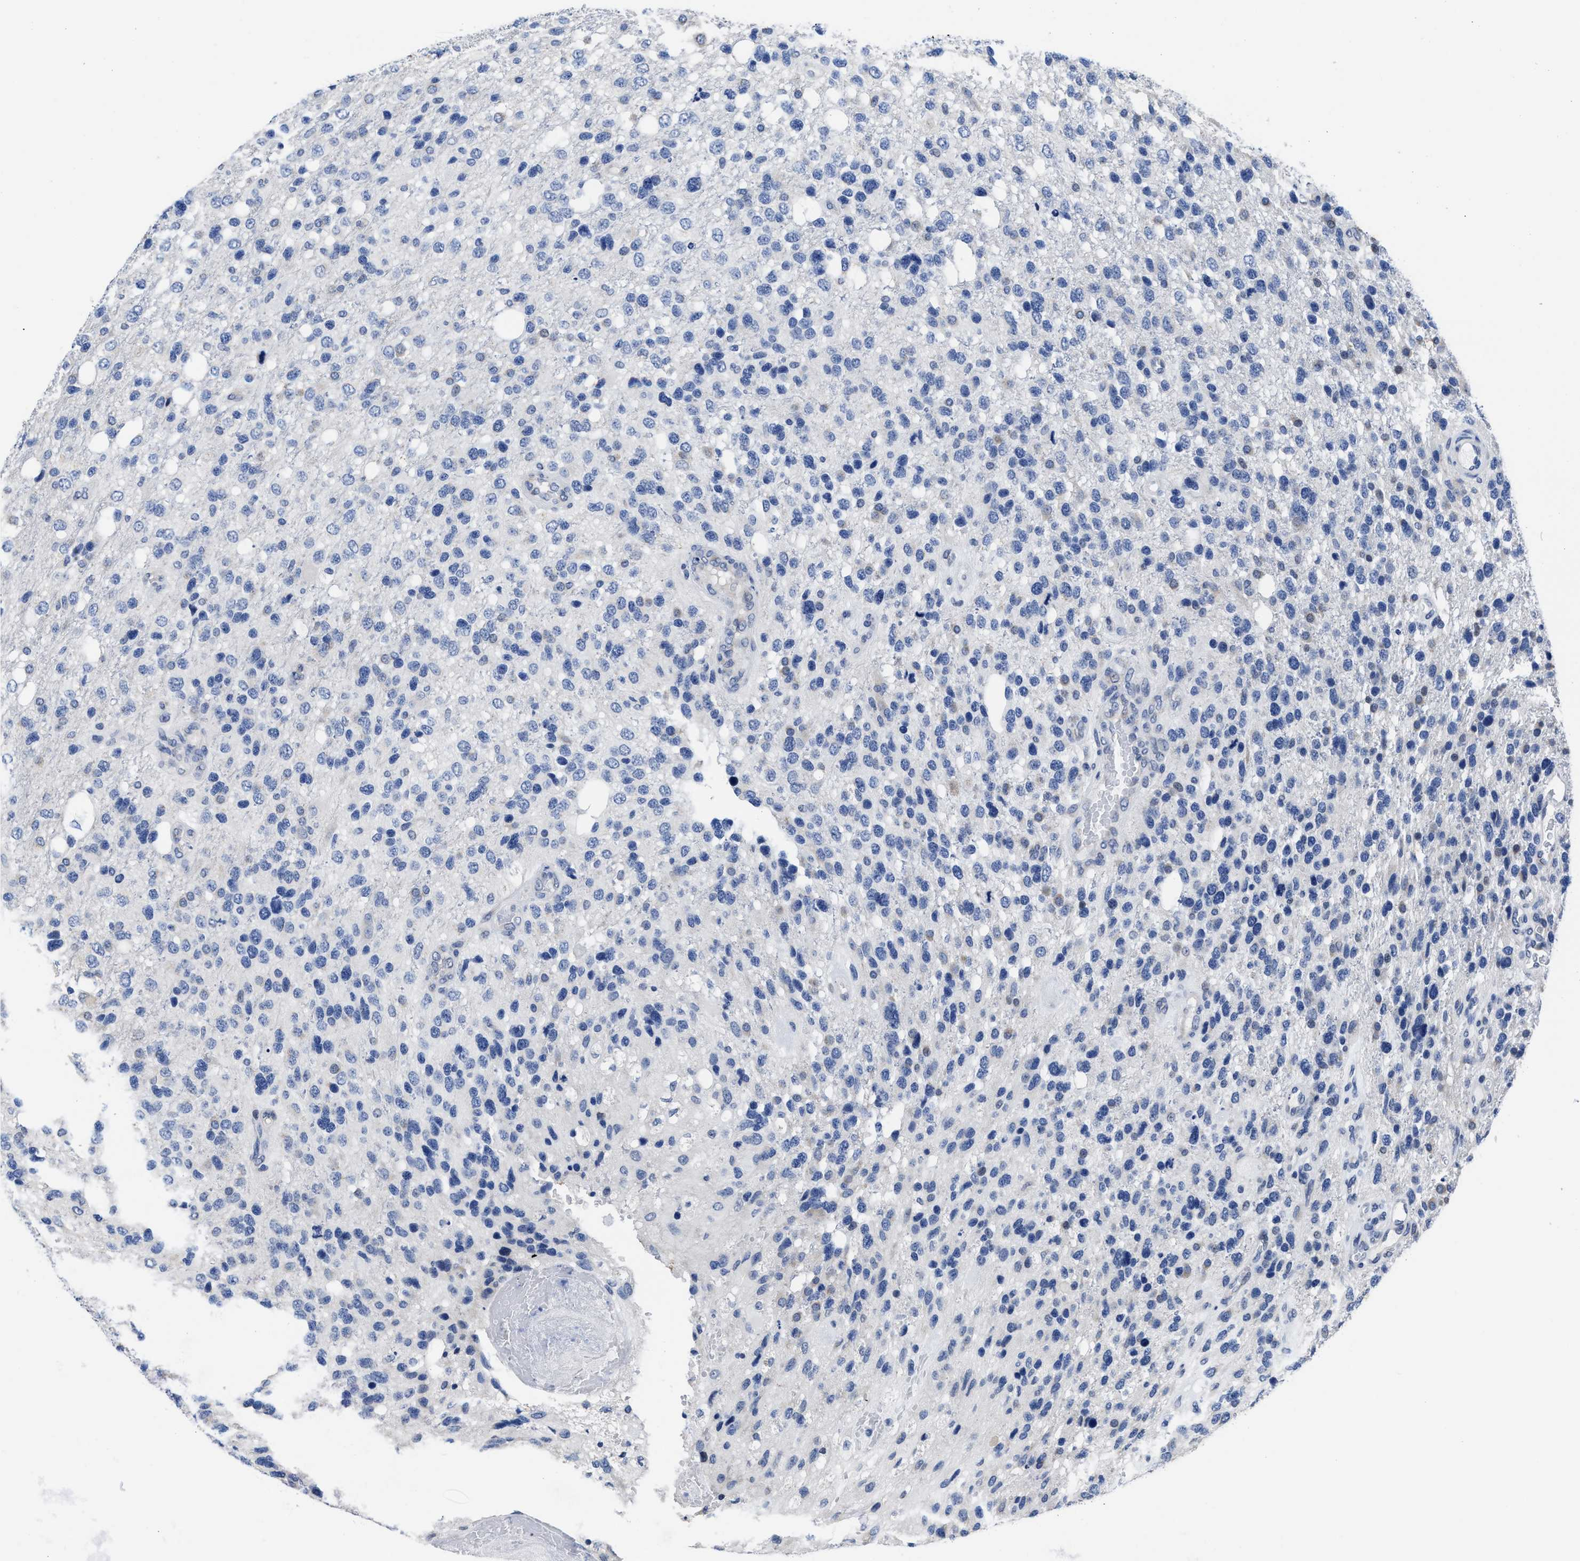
{"staining": {"intensity": "negative", "quantity": "none", "location": "none"}, "tissue": "glioma", "cell_type": "Tumor cells", "image_type": "cancer", "snomed": [{"axis": "morphology", "description": "Glioma, malignant, High grade"}, {"axis": "topography", "description": "Brain"}], "caption": "Malignant glioma (high-grade) was stained to show a protein in brown. There is no significant staining in tumor cells. (IHC, brightfield microscopy, high magnification).", "gene": "HOOK1", "patient": {"sex": "female", "age": 58}}